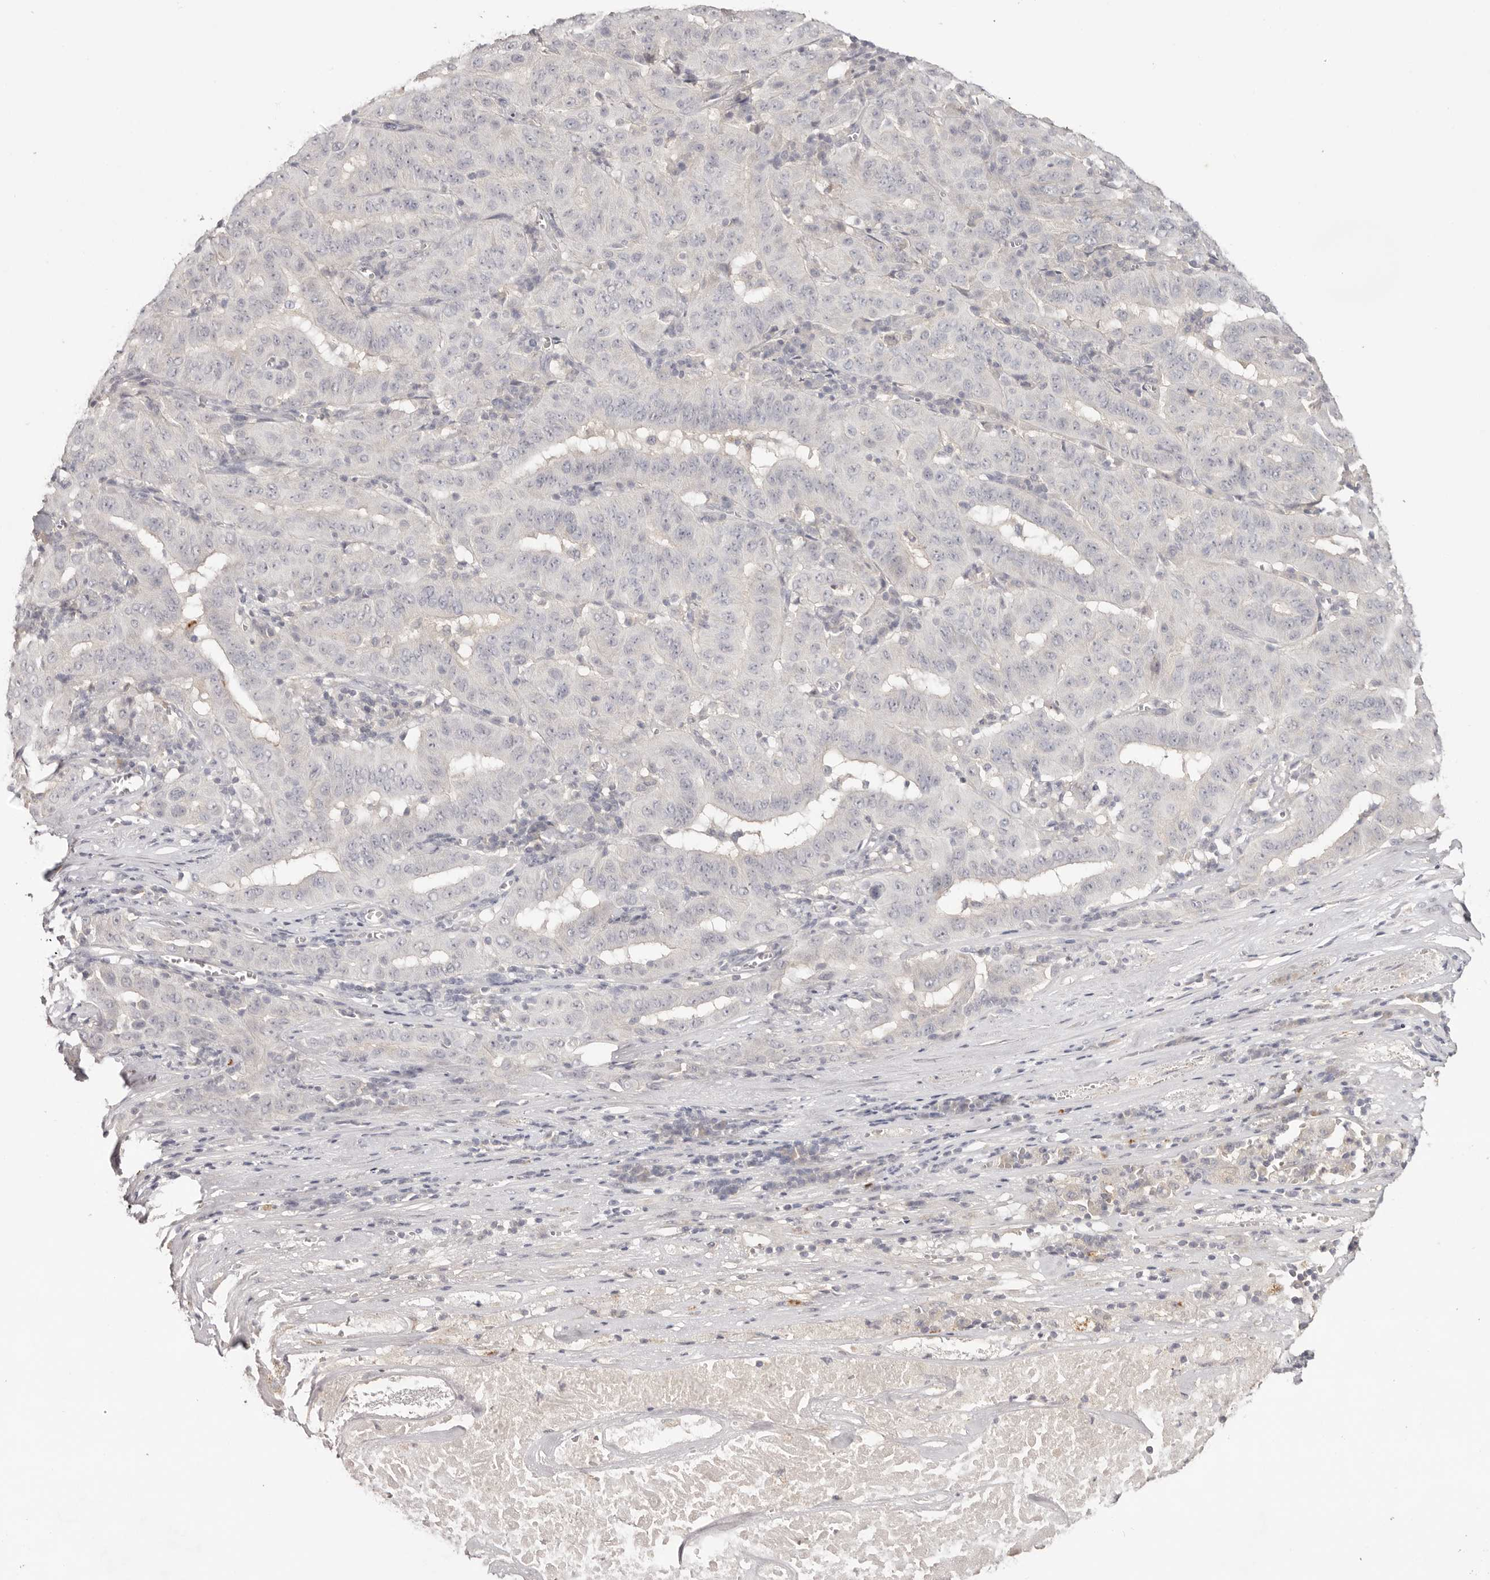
{"staining": {"intensity": "negative", "quantity": "none", "location": "none"}, "tissue": "pancreatic cancer", "cell_type": "Tumor cells", "image_type": "cancer", "snomed": [{"axis": "morphology", "description": "Adenocarcinoma, NOS"}, {"axis": "topography", "description": "Pancreas"}], "caption": "Tumor cells are negative for protein expression in human pancreatic cancer.", "gene": "SCUBE2", "patient": {"sex": "male", "age": 63}}